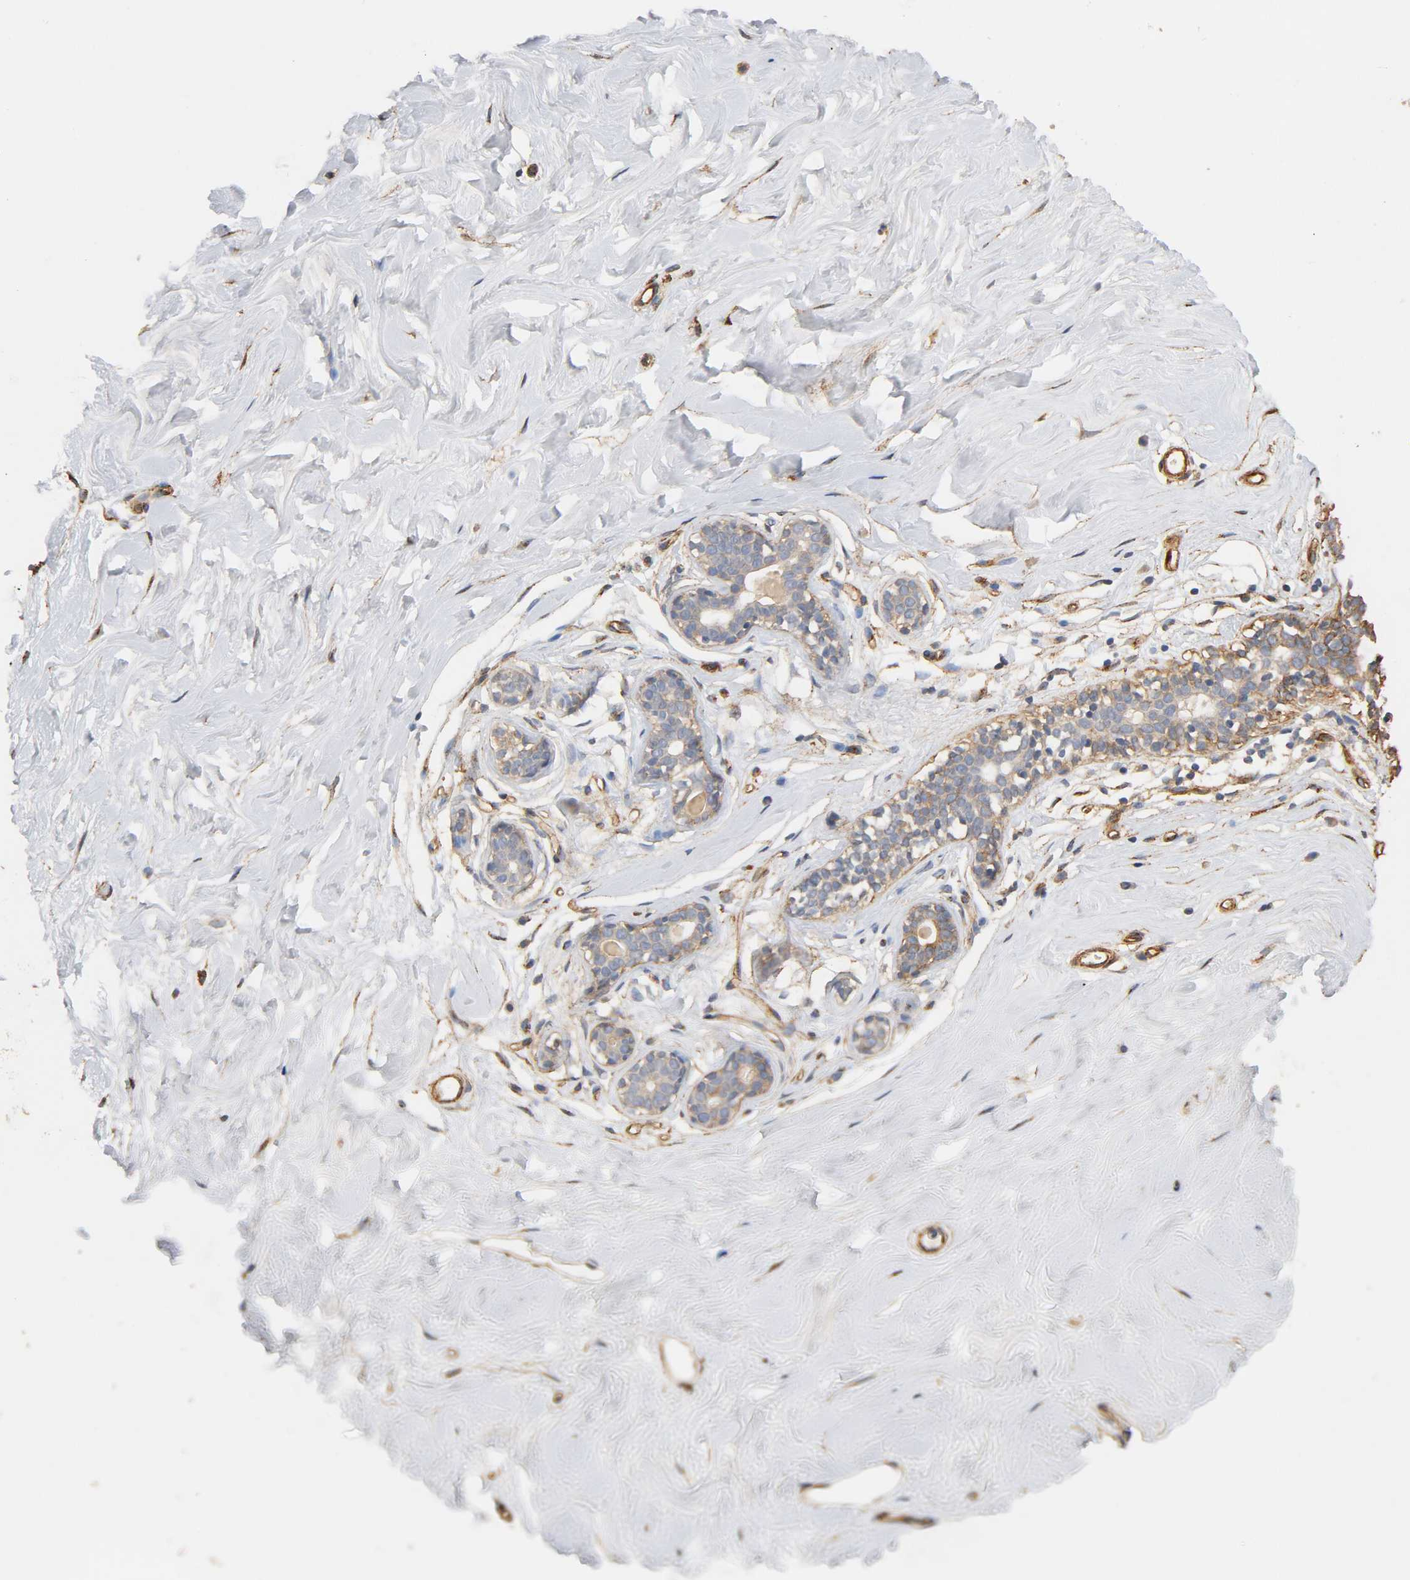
{"staining": {"intensity": "negative", "quantity": "none", "location": "none"}, "tissue": "breast", "cell_type": "Adipocytes", "image_type": "normal", "snomed": [{"axis": "morphology", "description": "Normal tissue, NOS"}, {"axis": "topography", "description": "Breast"}], "caption": "Immunohistochemical staining of benign breast shows no significant expression in adipocytes.", "gene": "IFITM2", "patient": {"sex": "female", "age": 23}}